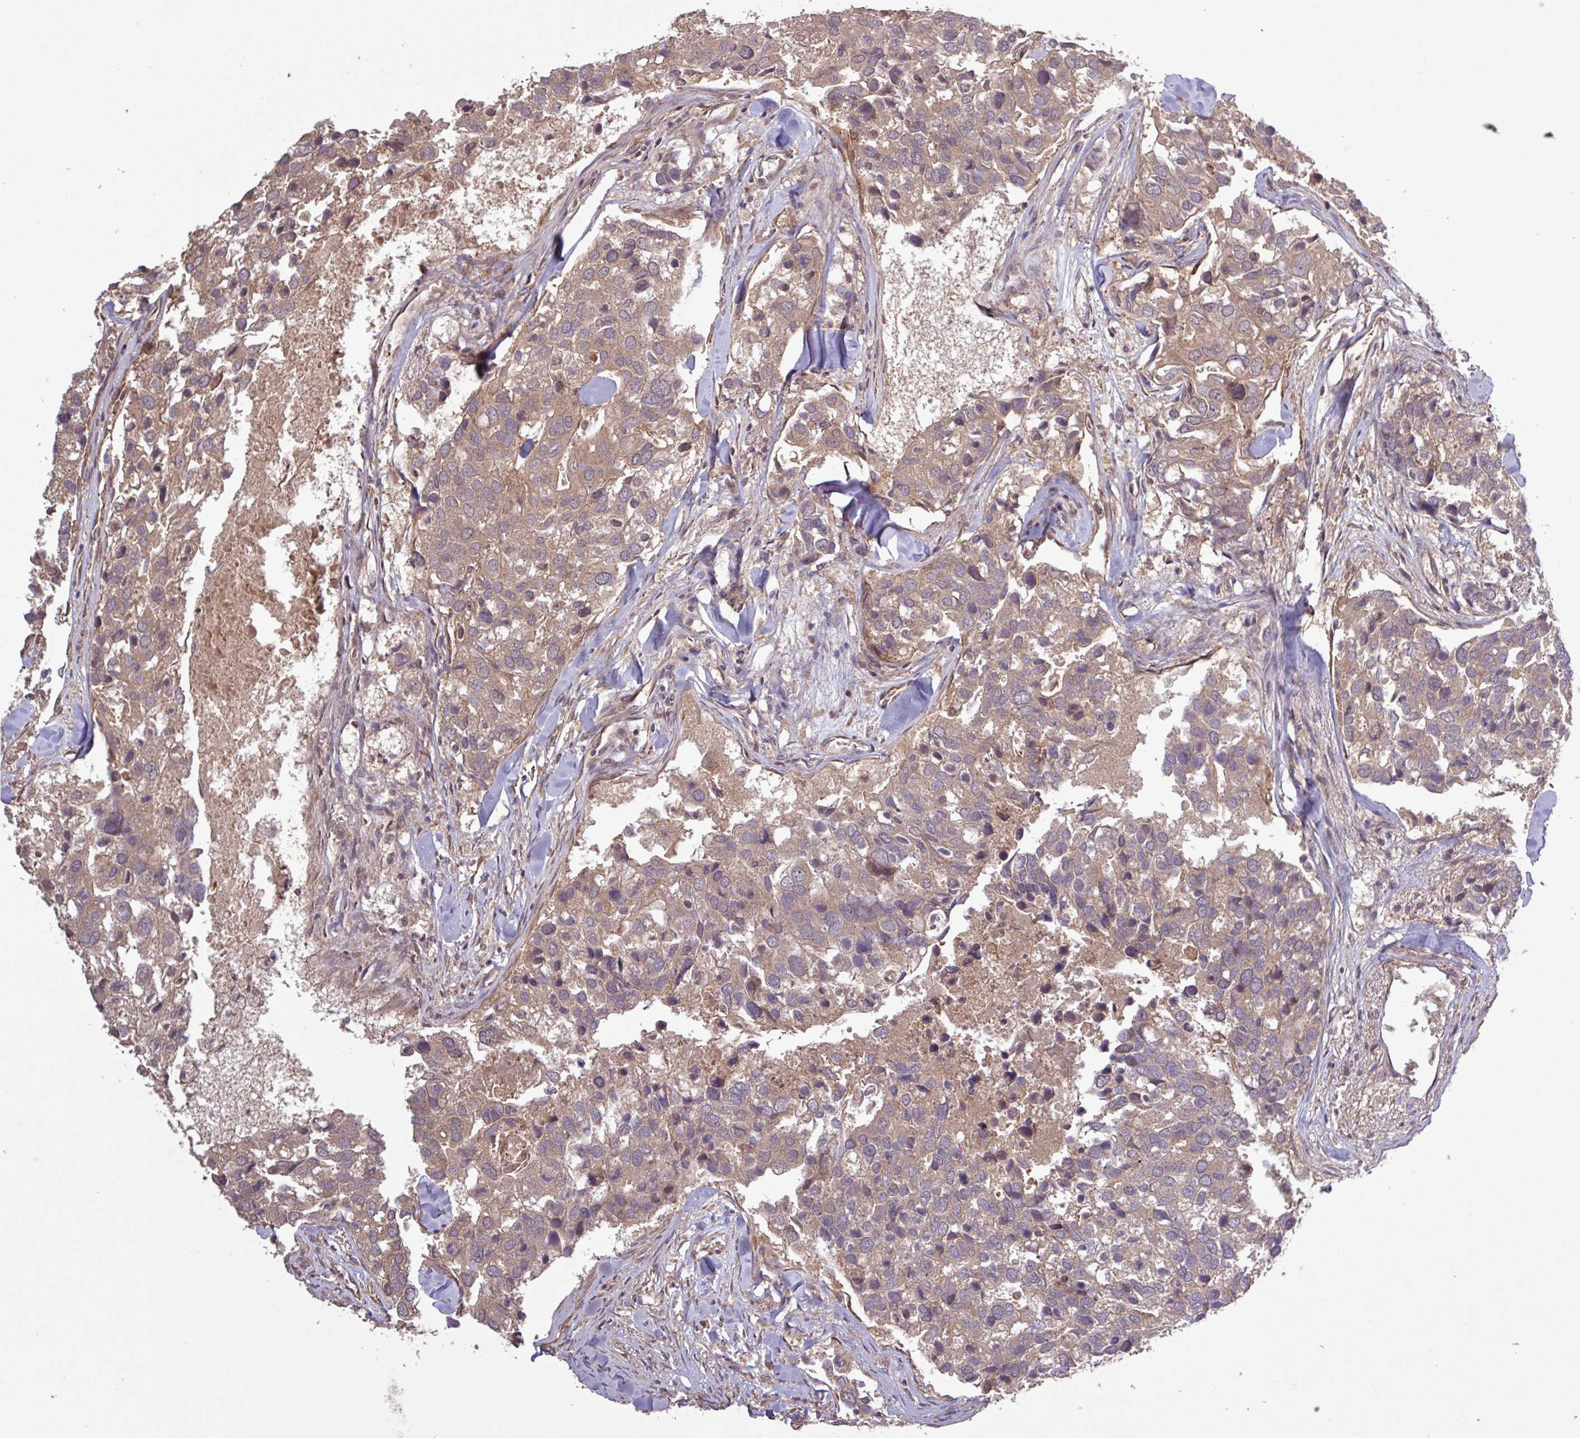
{"staining": {"intensity": "moderate", "quantity": ">75%", "location": "cytoplasmic/membranous"}, "tissue": "breast cancer", "cell_type": "Tumor cells", "image_type": "cancer", "snomed": [{"axis": "morphology", "description": "Duct carcinoma"}, {"axis": "topography", "description": "Breast"}], "caption": "Immunohistochemical staining of breast cancer (infiltrating ductal carcinoma) reveals medium levels of moderate cytoplasmic/membranous positivity in approximately >75% of tumor cells. (IHC, brightfield microscopy, high magnification).", "gene": "TRABD2A", "patient": {"sex": "female", "age": 83}}